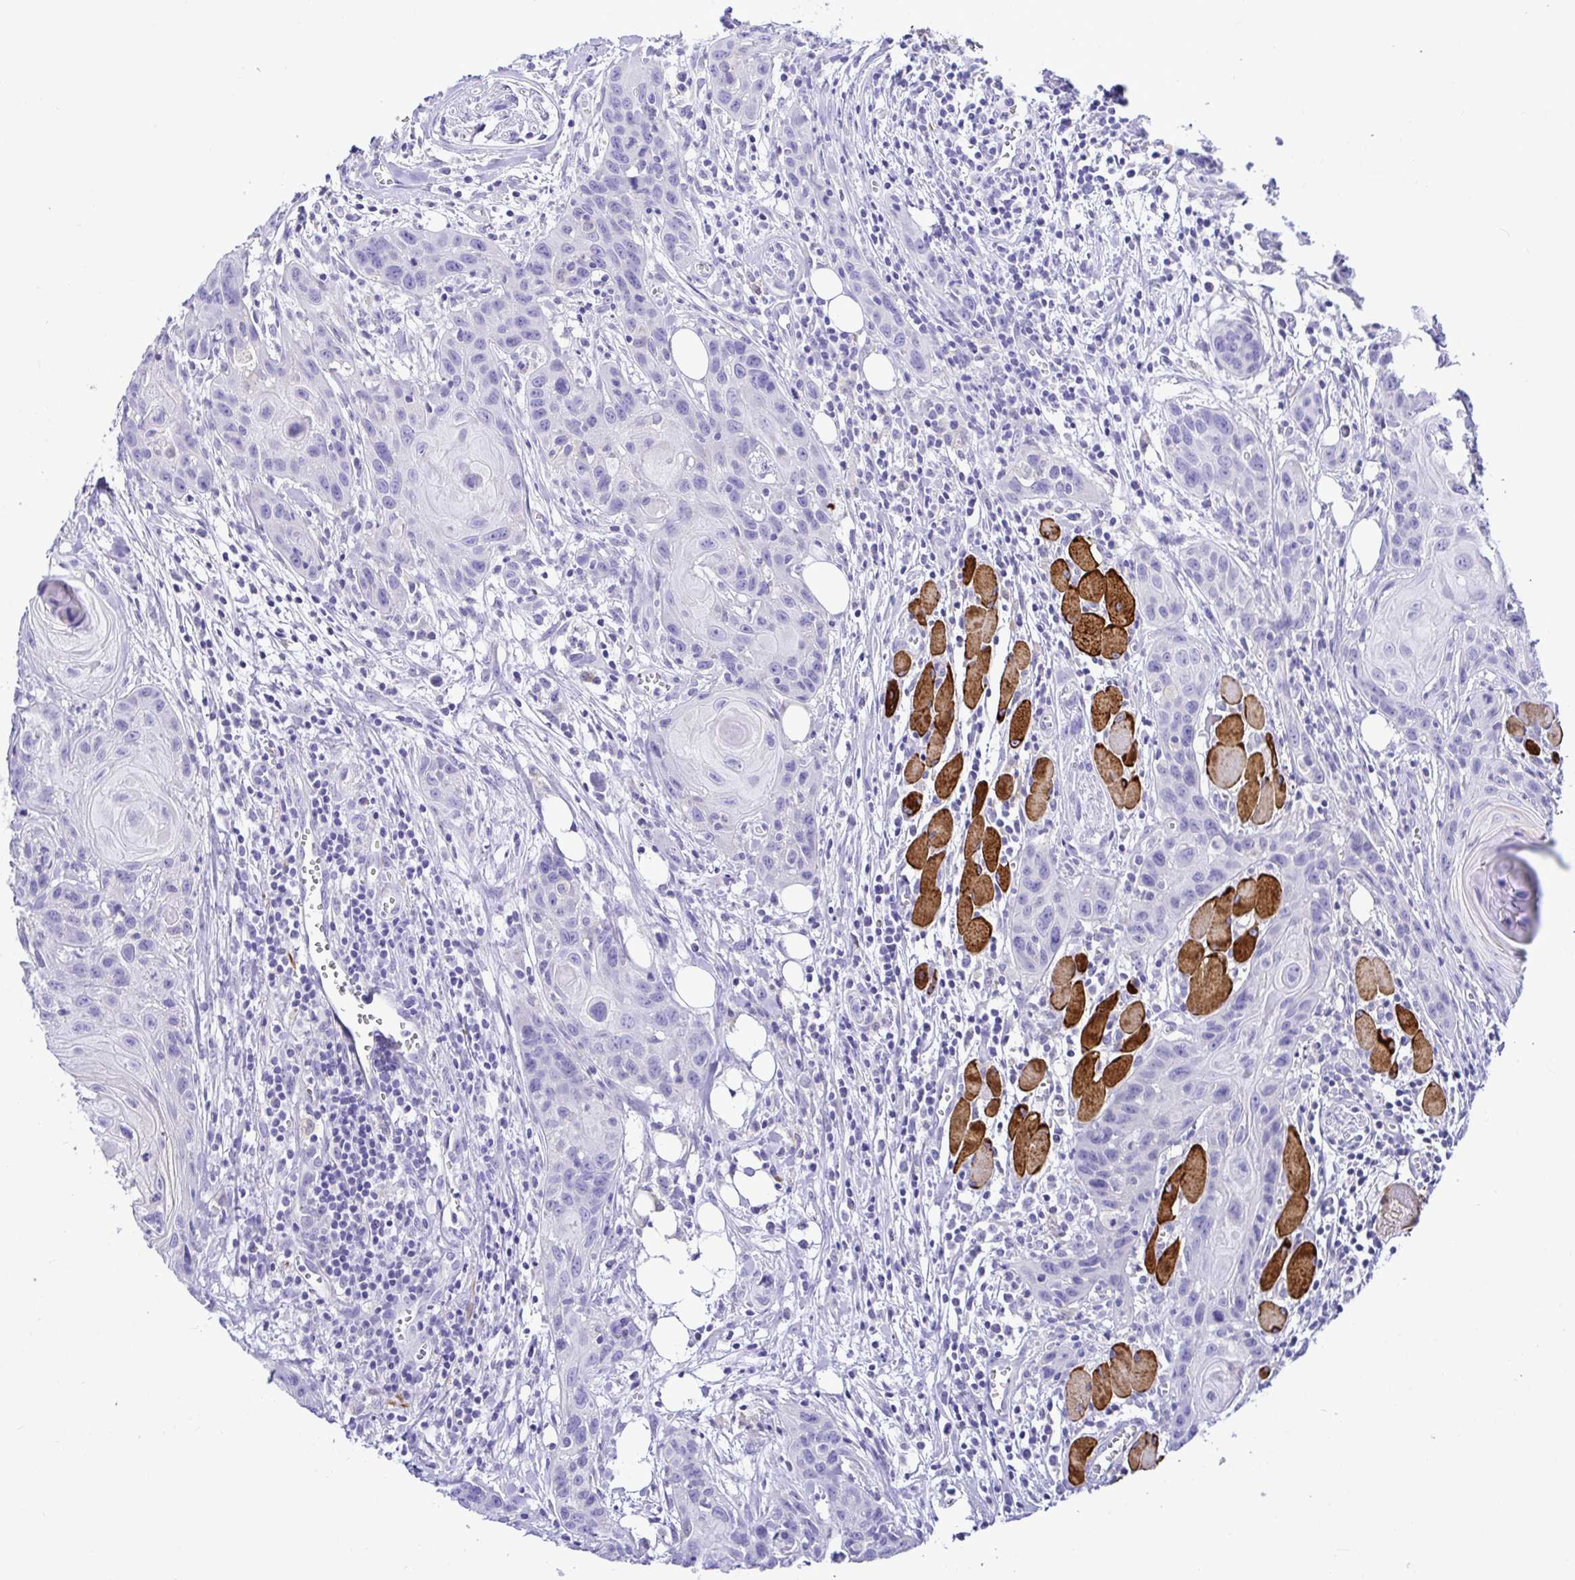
{"staining": {"intensity": "negative", "quantity": "none", "location": "none"}, "tissue": "head and neck cancer", "cell_type": "Tumor cells", "image_type": "cancer", "snomed": [{"axis": "morphology", "description": "Squamous cell carcinoma, NOS"}, {"axis": "topography", "description": "Oral tissue"}, {"axis": "topography", "description": "Head-Neck"}], "caption": "High power microscopy photomicrograph of an immunohistochemistry (IHC) micrograph of head and neck cancer, revealing no significant staining in tumor cells.", "gene": "BACE2", "patient": {"sex": "male", "age": 58}}